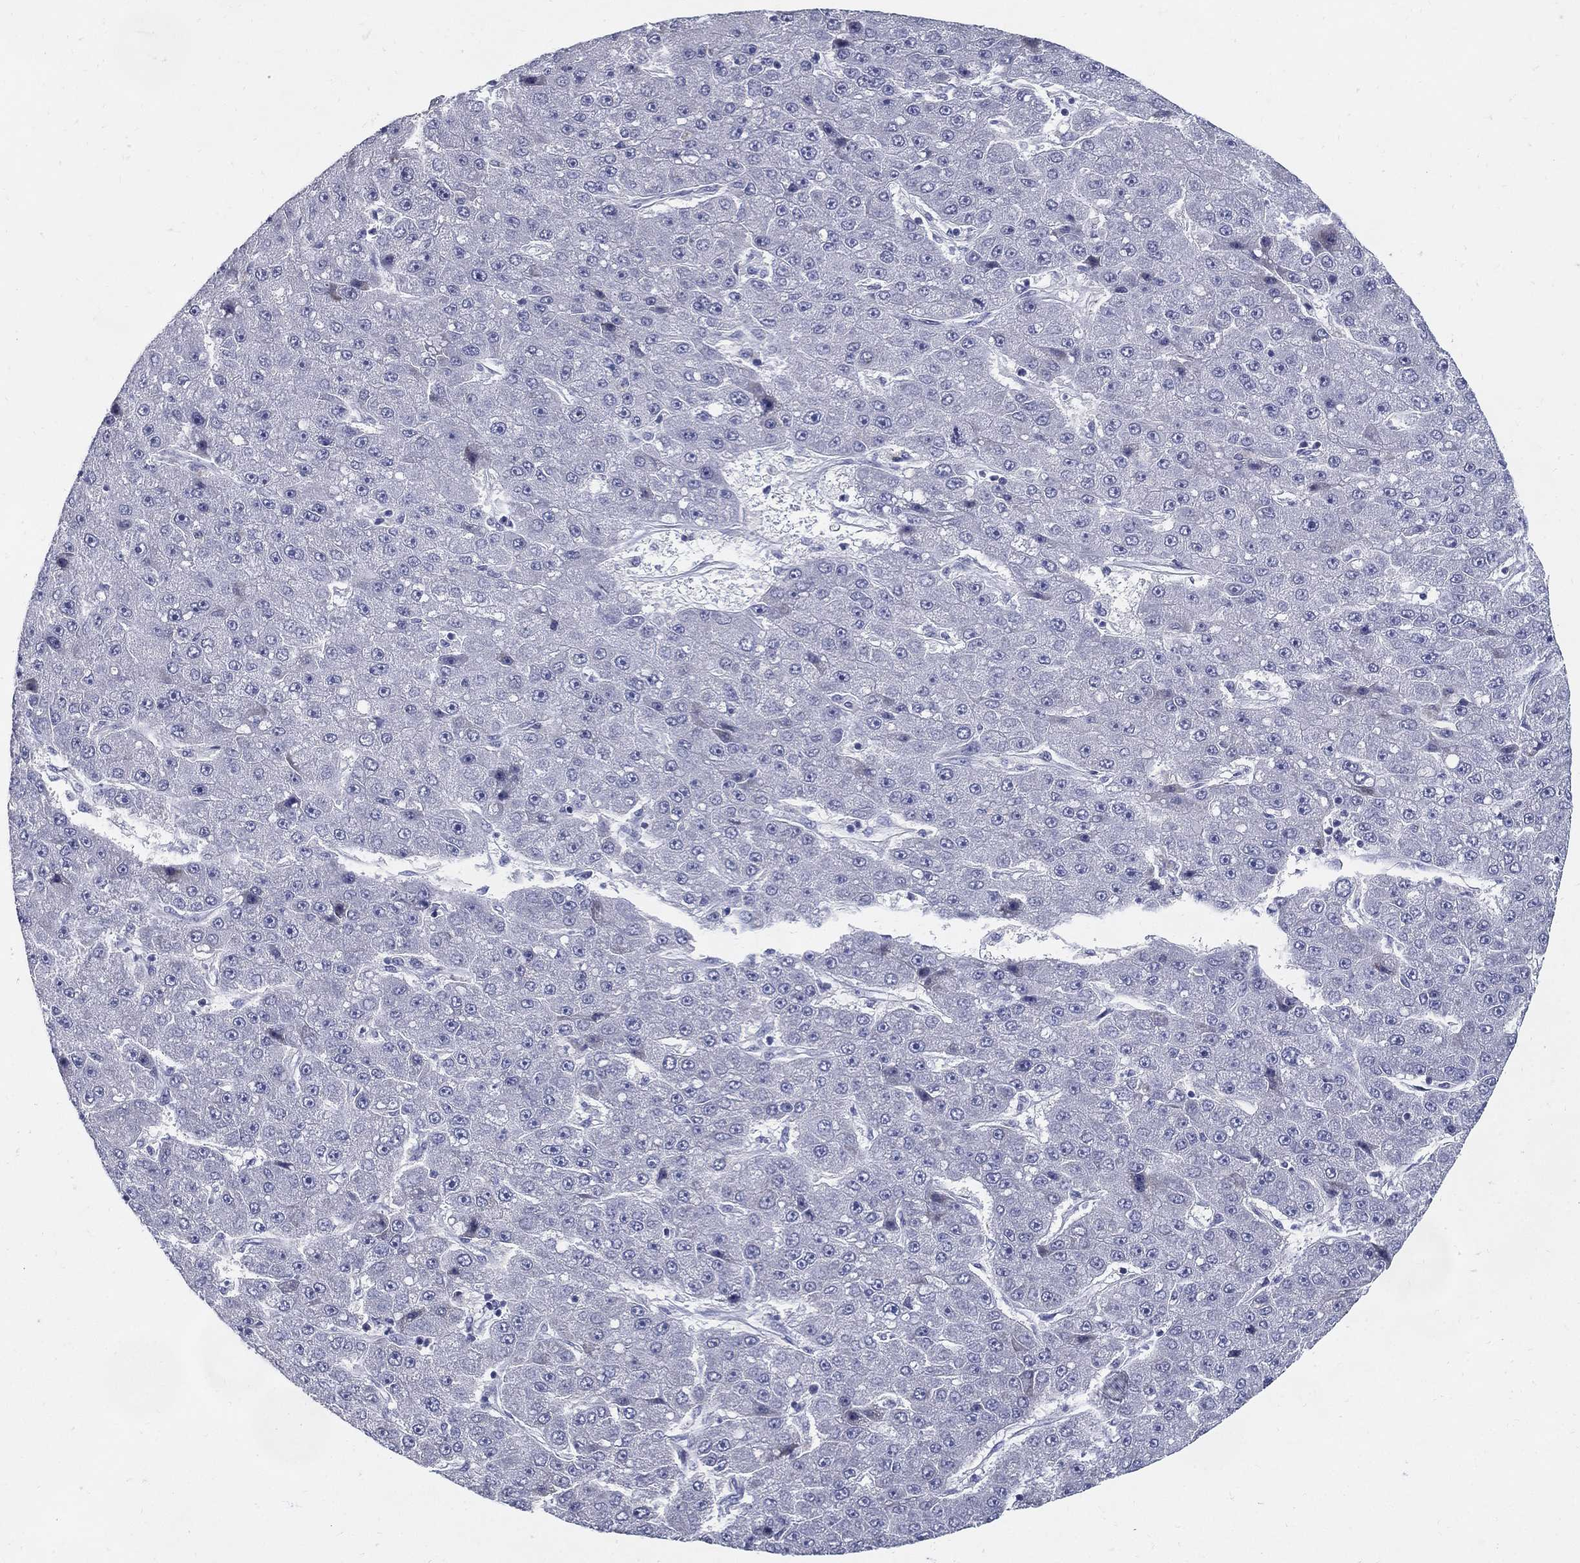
{"staining": {"intensity": "negative", "quantity": "none", "location": "none"}, "tissue": "liver cancer", "cell_type": "Tumor cells", "image_type": "cancer", "snomed": [{"axis": "morphology", "description": "Carcinoma, Hepatocellular, NOS"}, {"axis": "topography", "description": "Liver"}], "caption": "Immunohistochemistry (IHC) of human hepatocellular carcinoma (liver) demonstrates no expression in tumor cells. Brightfield microscopy of immunohistochemistry (IHC) stained with DAB (3,3'-diaminobenzidine) (brown) and hematoxylin (blue), captured at high magnification.", "gene": "KIF2C", "patient": {"sex": "male", "age": 67}}